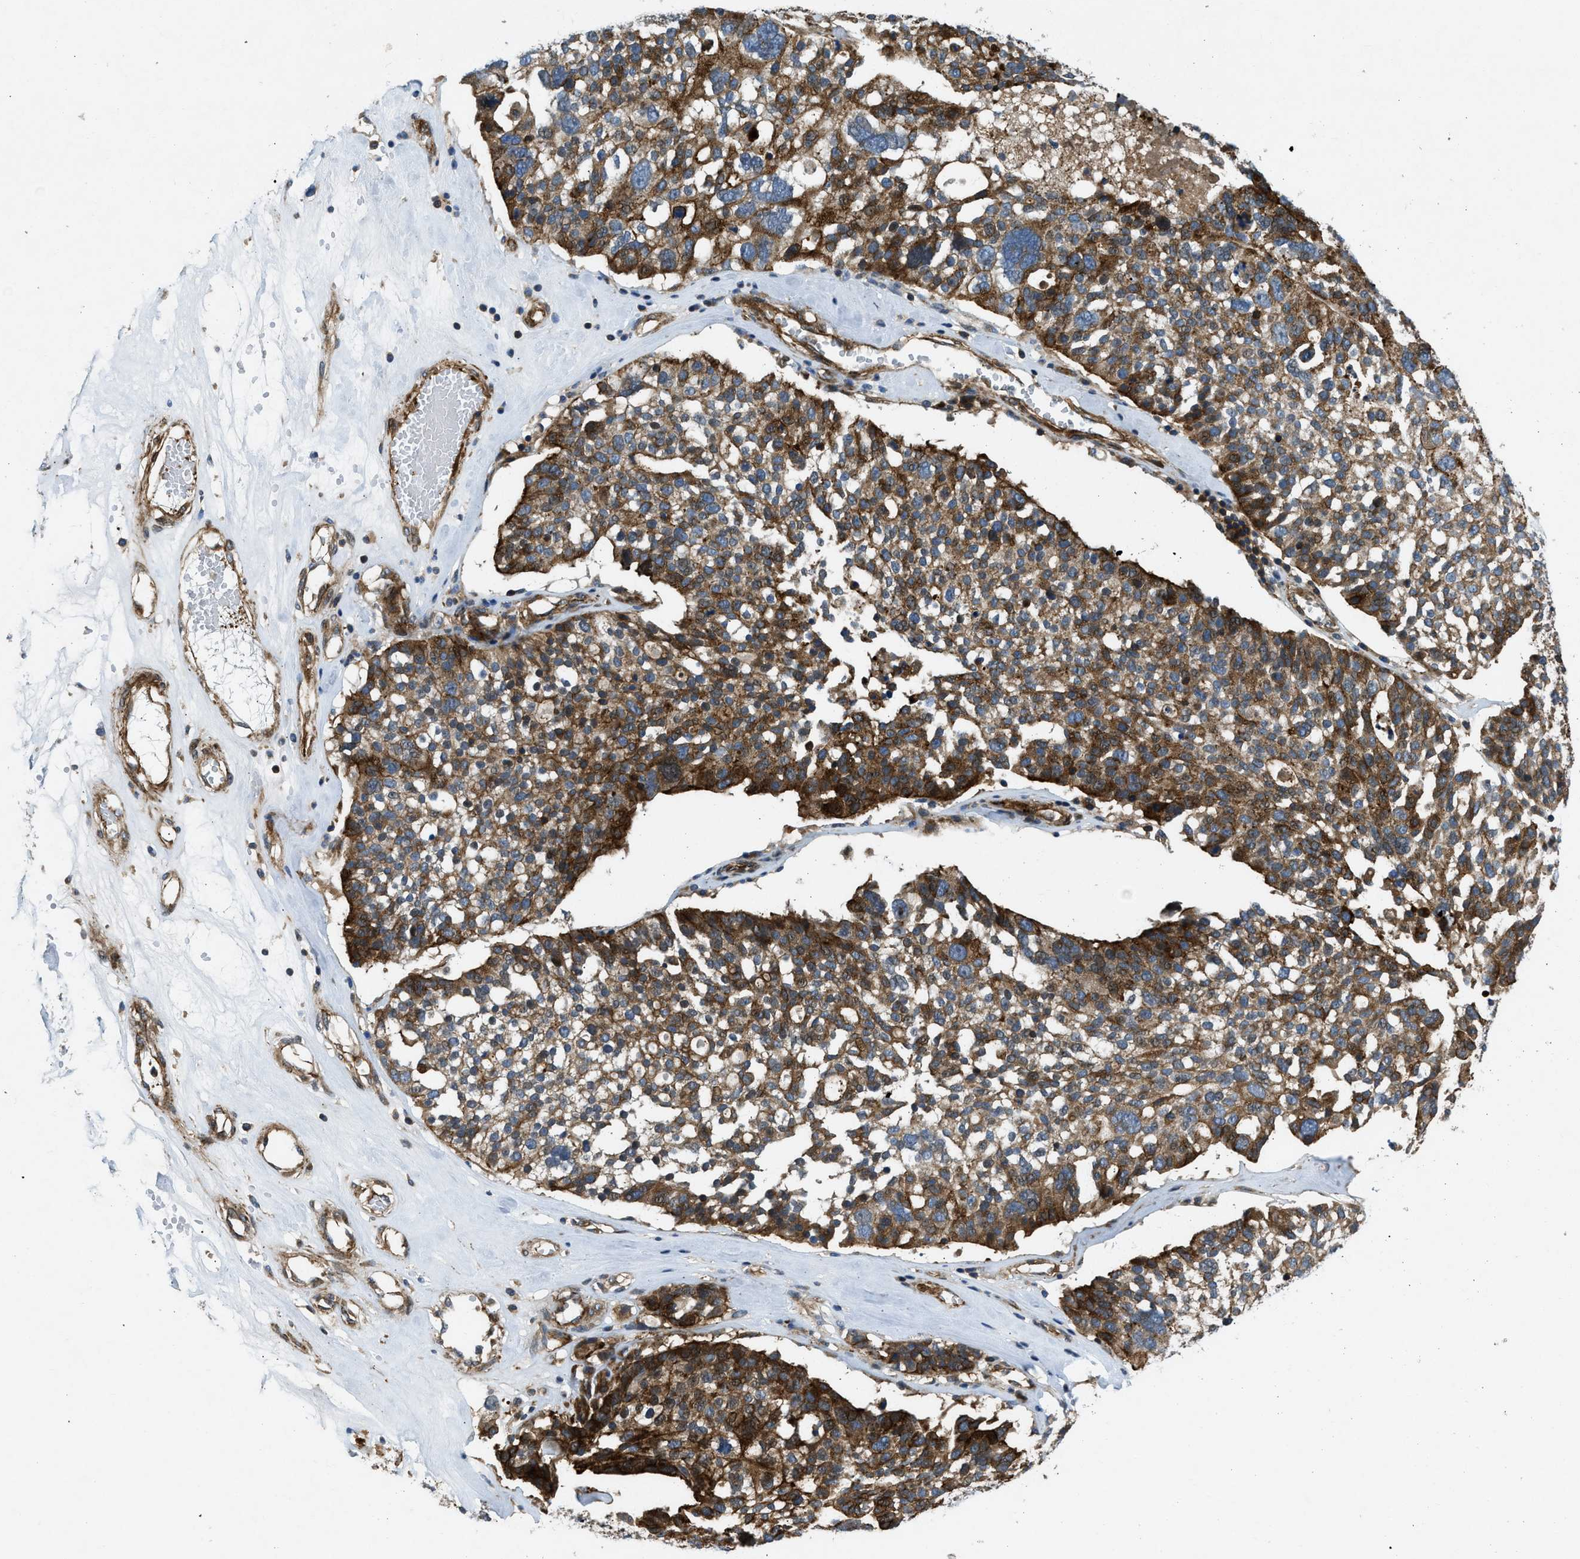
{"staining": {"intensity": "strong", "quantity": ">75%", "location": "cytoplasmic/membranous"}, "tissue": "ovarian cancer", "cell_type": "Tumor cells", "image_type": "cancer", "snomed": [{"axis": "morphology", "description": "Cystadenocarcinoma, serous, NOS"}, {"axis": "topography", "description": "Ovary"}], "caption": "Immunohistochemistry (IHC) (DAB) staining of ovarian cancer displays strong cytoplasmic/membranous protein expression in approximately >75% of tumor cells.", "gene": "NYNRIN", "patient": {"sex": "female", "age": 59}}